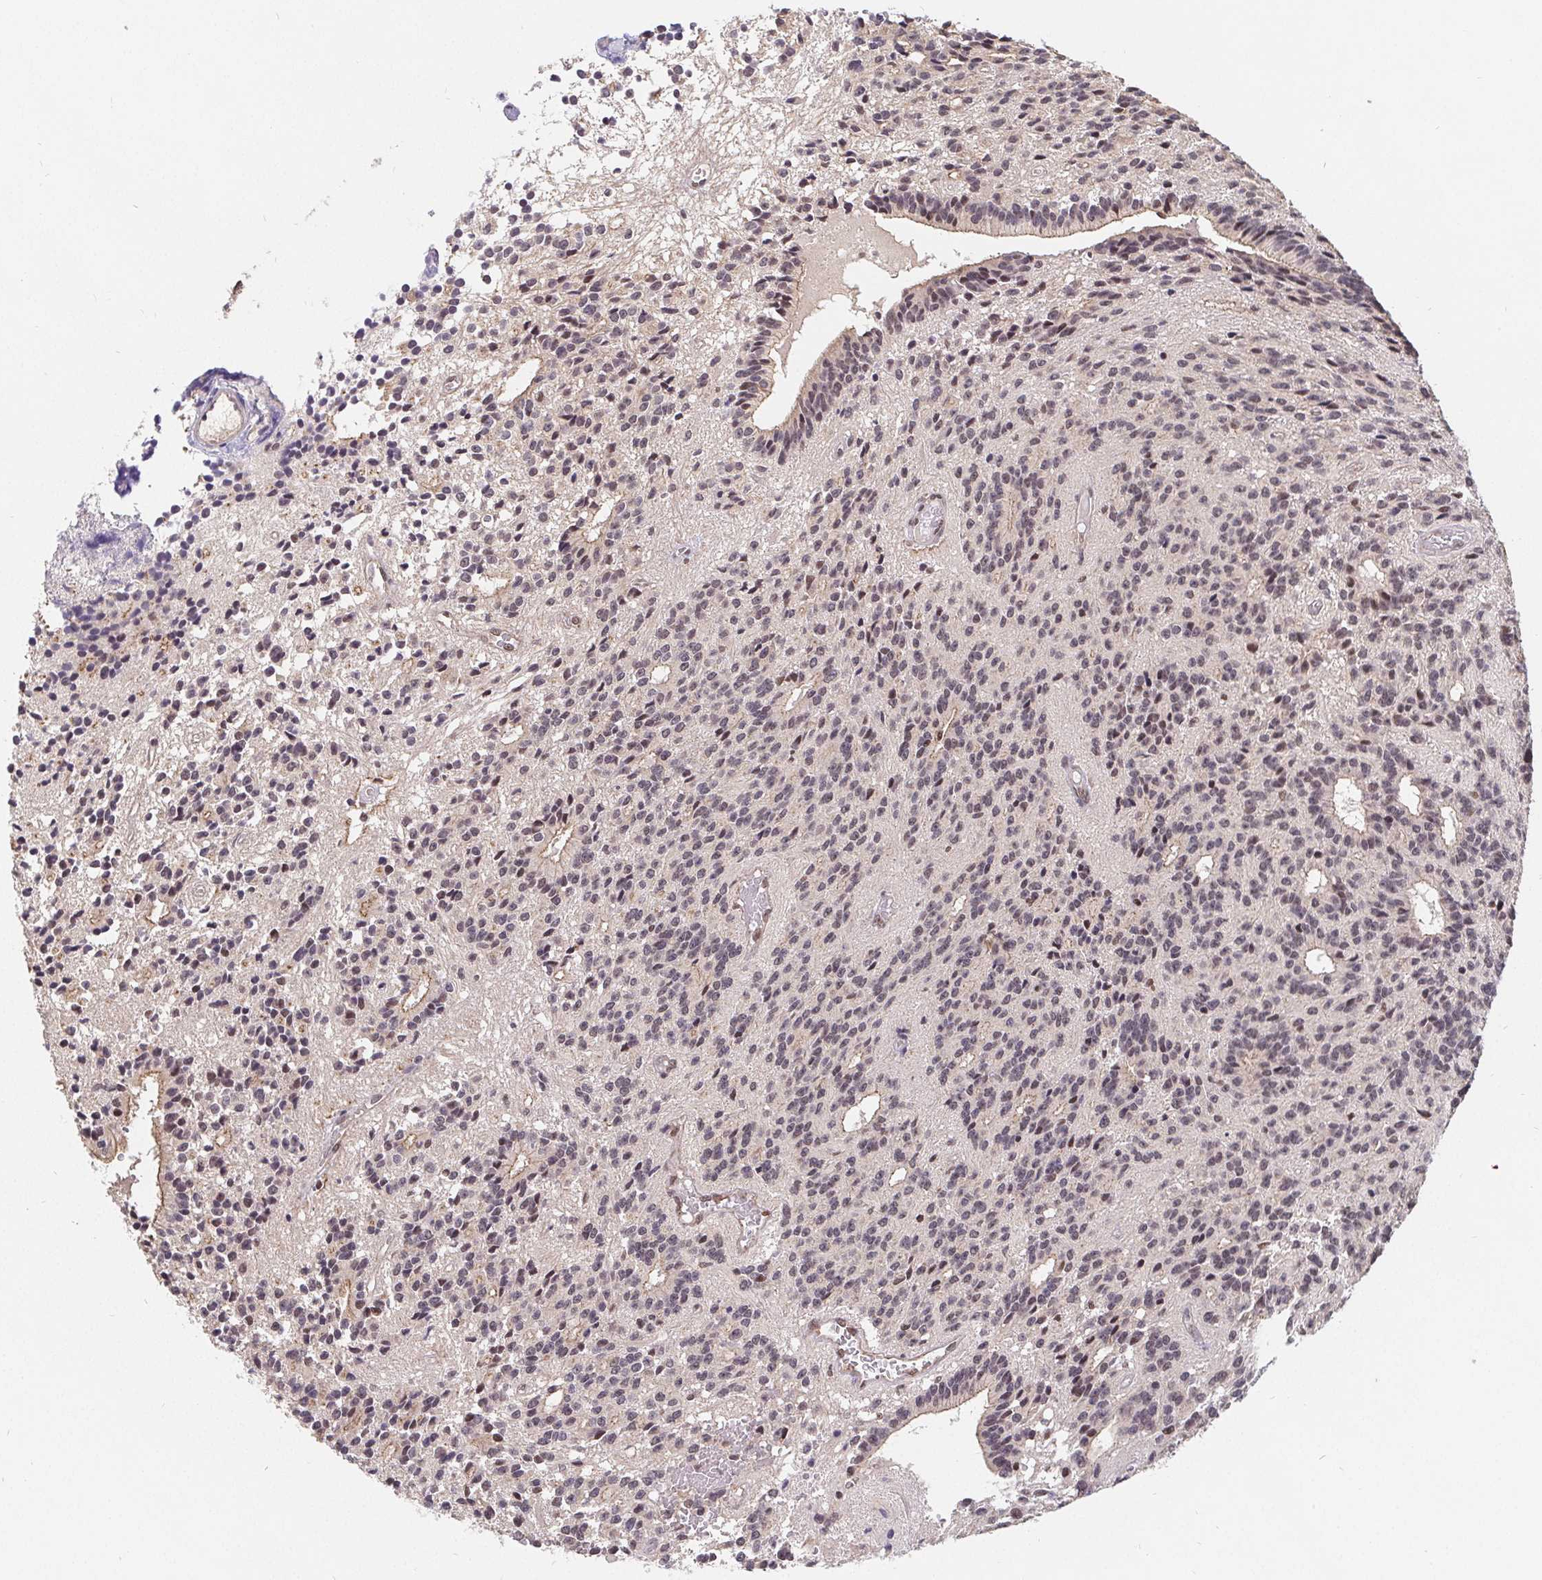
{"staining": {"intensity": "weak", "quantity": "<25%", "location": "nuclear"}, "tissue": "glioma", "cell_type": "Tumor cells", "image_type": "cancer", "snomed": [{"axis": "morphology", "description": "Glioma, malignant, Low grade"}, {"axis": "topography", "description": "Brain"}], "caption": "Immunohistochemistry (IHC) histopathology image of neoplastic tissue: human glioma stained with DAB (3,3'-diaminobenzidine) reveals no significant protein expression in tumor cells.", "gene": "POU2F1", "patient": {"sex": "male", "age": 31}}